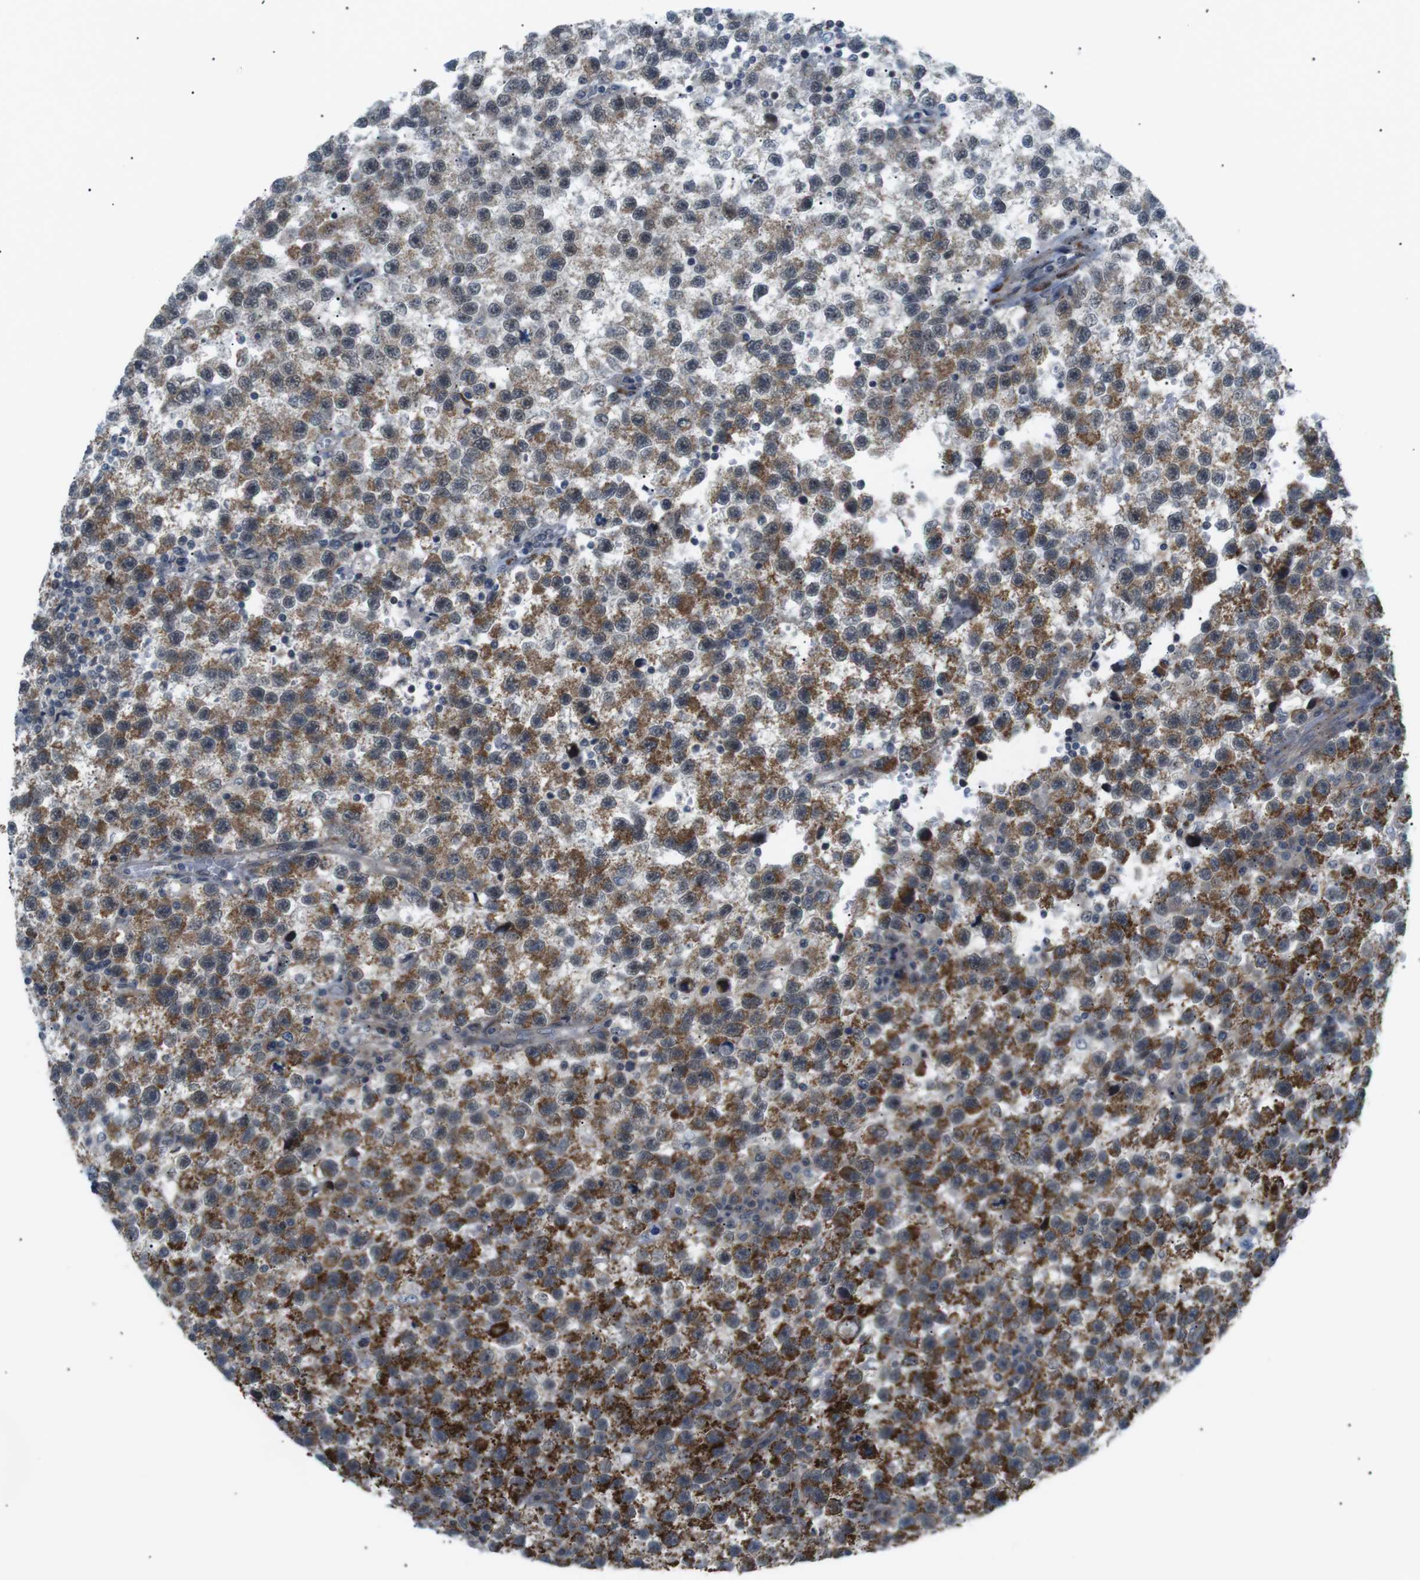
{"staining": {"intensity": "strong", "quantity": "25%-75%", "location": "cytoplasmic/membranous"}, "tissue": "testis cancer", "cell_type": "Tumor cells", "image_type": "cancer", "snomed": [{"axis": "morphology", "description": "Seminoma, NOS"}, {"axis": "topography", "description": "Testis"}], "caption": "A histopathology image showing strong cytoplasmic/membranous positivity in about 25%-75% of tumor cells in testis seminoma, as visualized by brown immunohistochemical staining.", "gene": "ARID5B", "patient": {"sex": "male", "age": 33}}